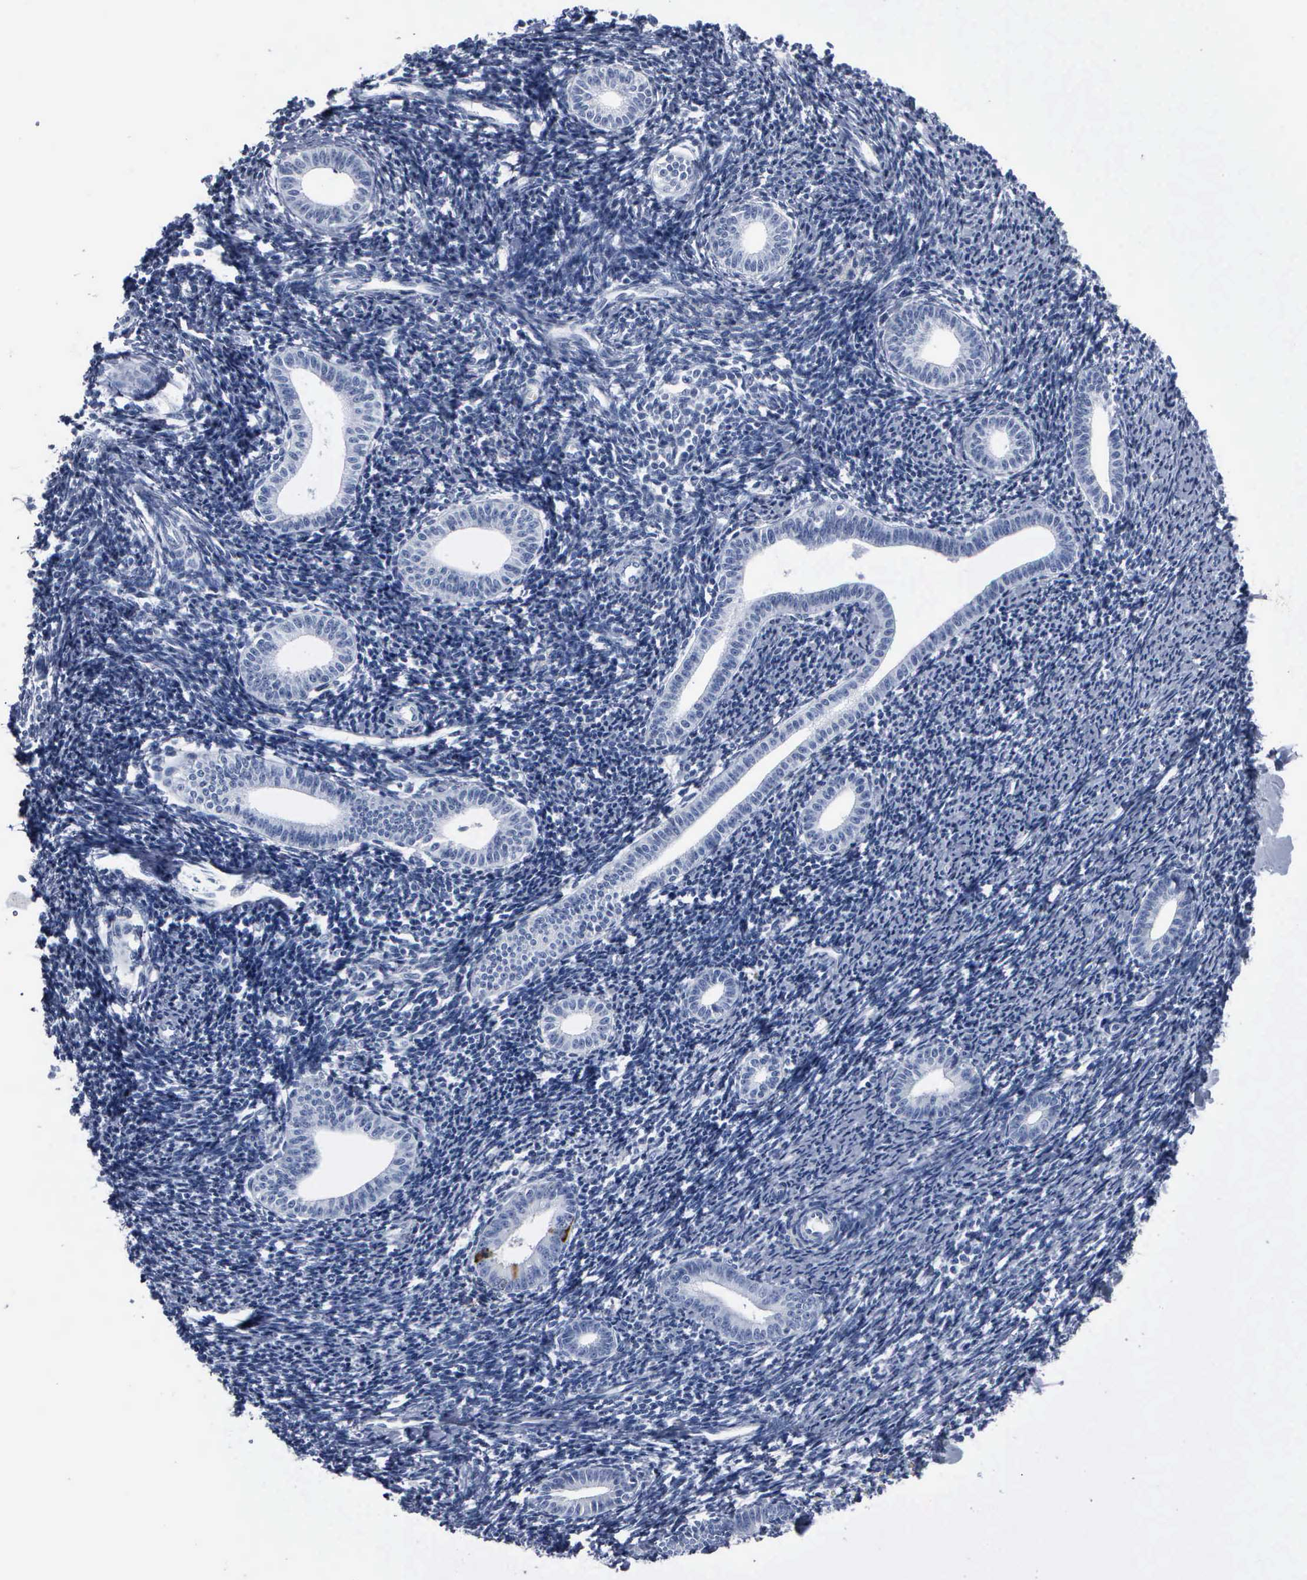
{"staining": {"intensity": "negative", "quantity": "none", "location": "none"}, "tissue": "endometrium", "cell_type": "Cells in endometrial stroma", "image_type": "normal", "snomed": [{"axis": "morphology", "description": "Normal tissue, NOS"}, {"axis": "topography", "description": "Endometrium"}], "caption": "Immunohistochemistry (IHC) photomicrograph of normal endometrium: human endometrium stained with DAB (3,3'-diaminobenzidine) shows no significant protein positivity in cells in endometrial stroma. (DAB (3,3'-diaminobenzidine) immunohistochemistry, high magnification).", "gene": "CCNB1", "patient": {"sex": "female", "age": 52}}